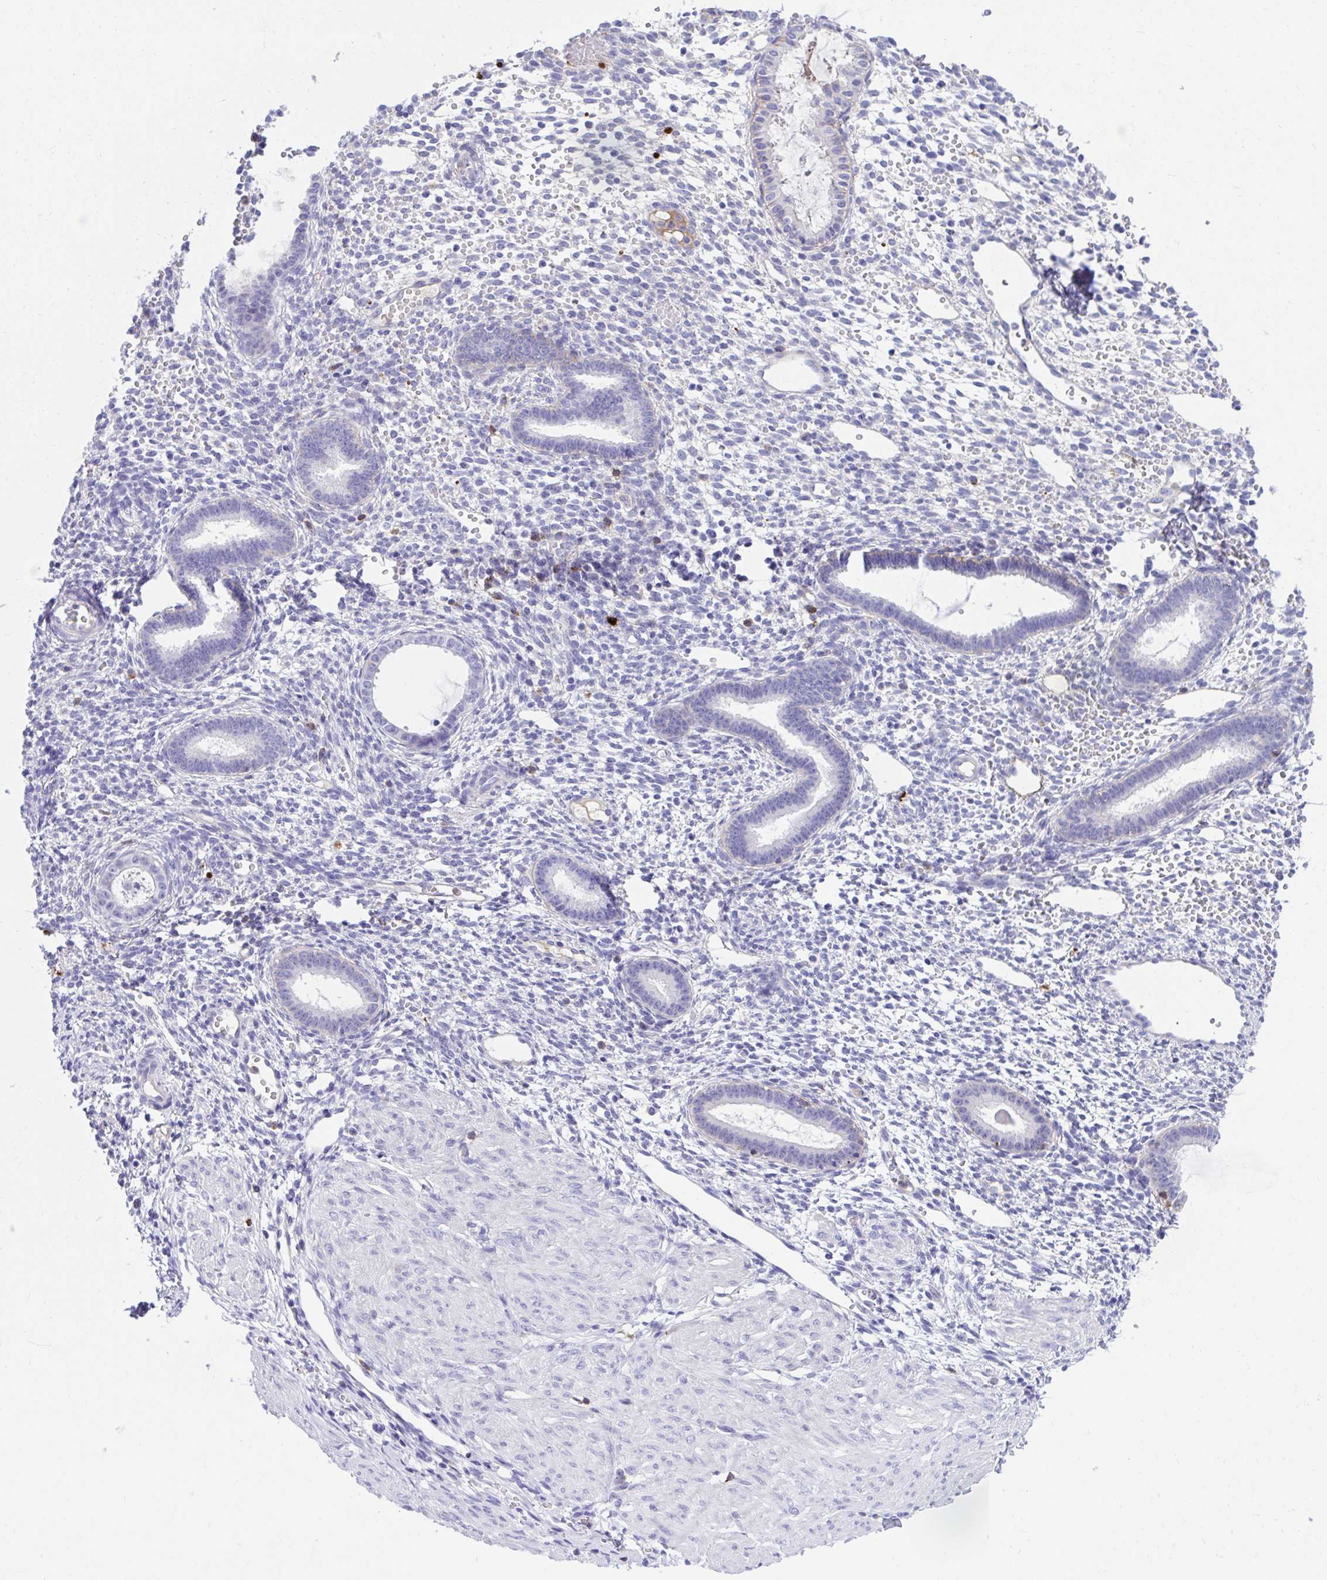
{"staining": {"intensity": "strong", "quantity": "<25%", "location": "cytoplasmic/membranous"}, "tissue": "endometrium", "cell_type": "Cells in endometrial stroma", "image_type": "normal", "snomed": [{"axis": "morphology", "description": "Normal tissue, NOS"}, {"axis": "topography", "description": "Endometrium"}], "caption": "Immunohistochemistry staining of benign endometrium, which shows medium levels of strong cytoplasmic/membranous positivity in about <25% of cells in endometrial stroma indicating strong cytoplasmic/membranous protein expression. The staining was performed using DAB (3,3'-diaminobenzidine) (brown) for protein detection and nuclei were counterstained in hematoxylin (blue).", "gene": "HRG", "patient": {"sex": "female", "age": 36}}